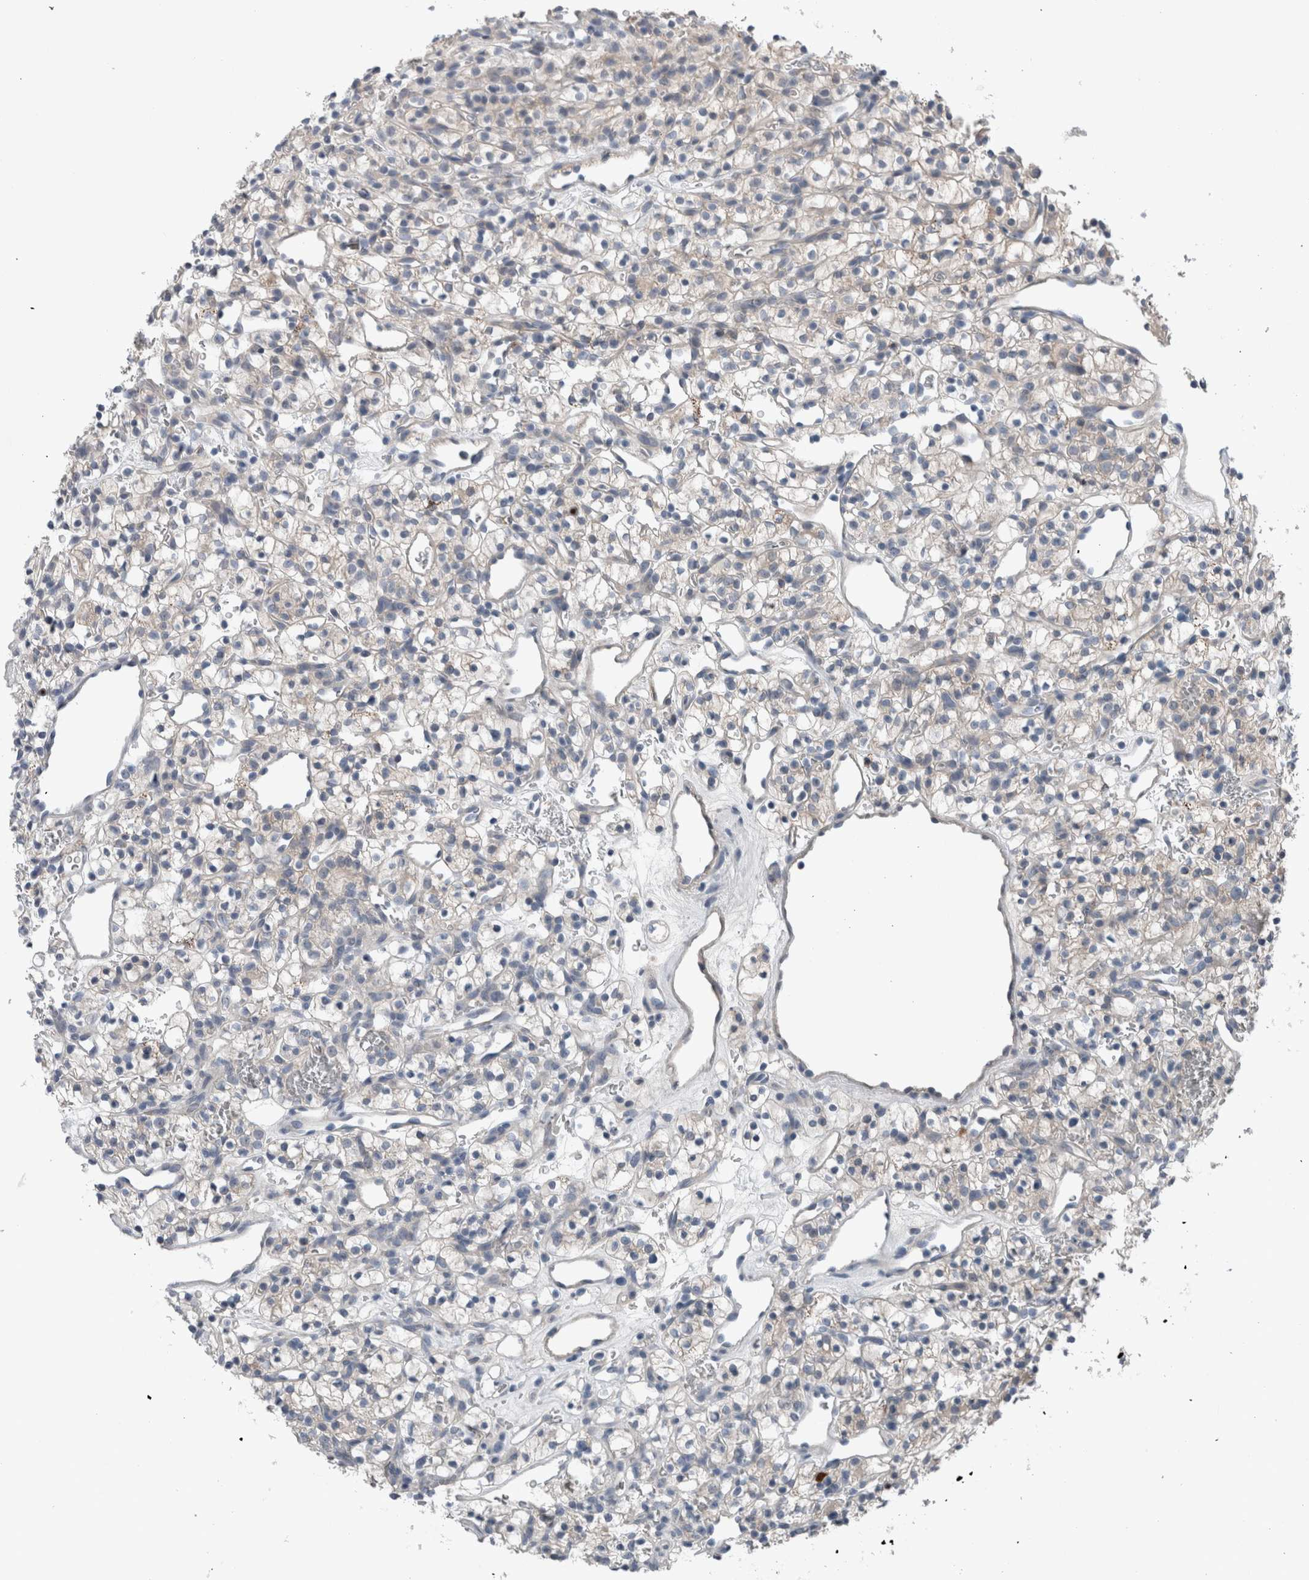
{"staining": {"intensity": "negative", "quantity": "none", "location": "none"}, "tissue": "renal cancer", "cell_type": "Tumor cells", "image_type": "cancer", "snomed": [{"axis": "morphology", "description": "Adenocarcinoma, NOS"}, {"axis": "topography", "description": "Kidney"}], "caption": "Immunohistochemistry (IHC) of renal cancer shows no positivity in tumor cells.", "gene": "CRNN", "patient": {"sex": "female", "age": 57}}